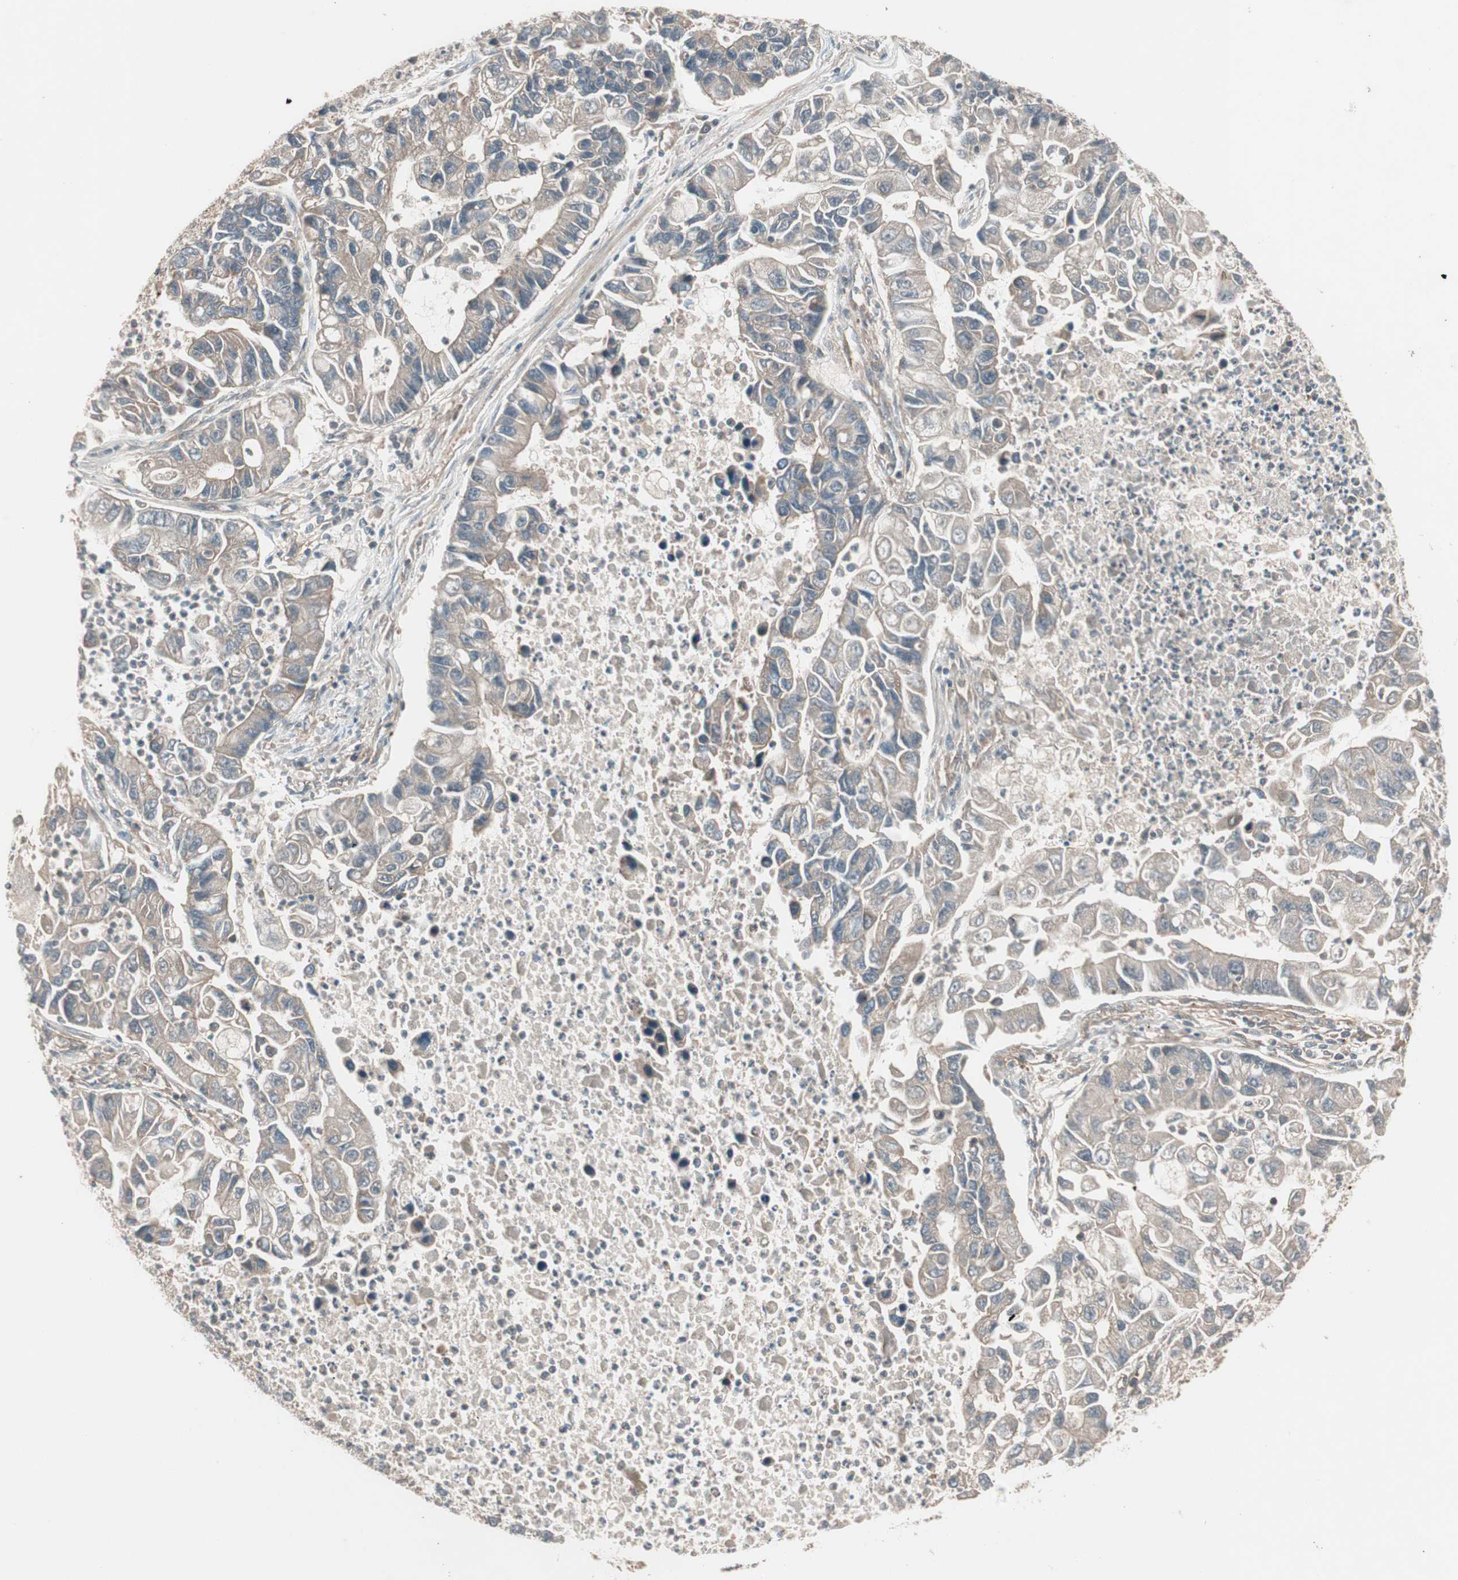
{"staining": {"intensity": "weak", "quantity": "25%-75%", "location": "cytoplasmic/membranous"}, "tissue": "lung cancer", "cell_type": "Tumor cells", "image_type": "cancer", "snomed": [{"axis": "morphology", "description": "Adenocarcinoma, NOS"}, {"axis": "topography", "description": "Lung"}], "caption": "Lung cancer stained with immunohistochemistry demonstrates weak cytoplasmic/membranous staining in about 25%-75% of tumor cells.", "gene": "TFPI", "patient": {"sex": "female", "age": 51}}